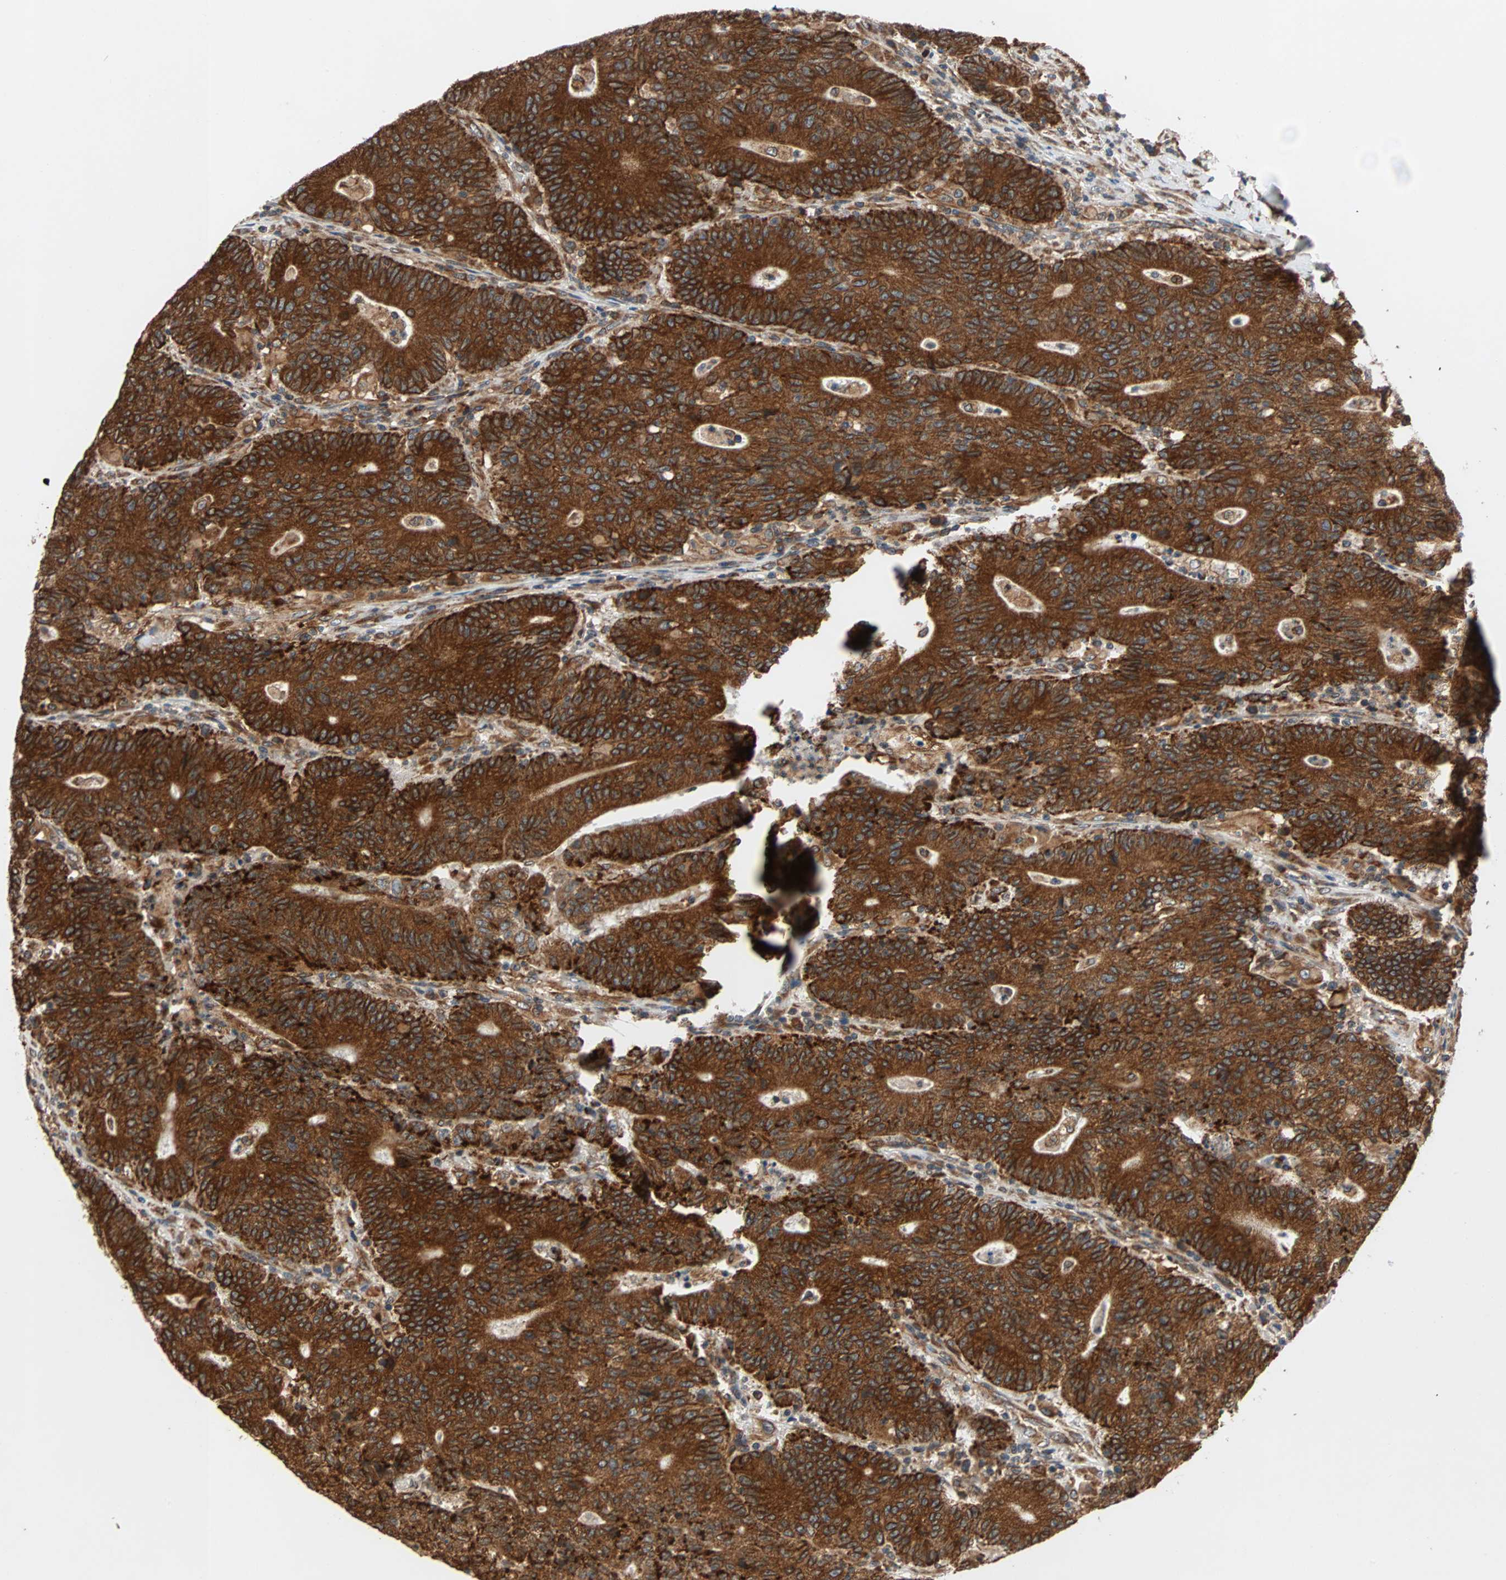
{"staining": {"intensity": "strong", "quantity": ">75%", "location": "cytoplasmic/membranous"}, "tissue": "colorectal cancer", "cell_type": "Tumor cells", "image_type": "cancer", "snomed": [{"axis": "morphology", "description": "Normal tissue, NOS"}, {"axis": "morphology", "description": "Adenocarcinoma, NOS"}, {"axis": "topography", "description": "Colon"}], "caption": "Protein expression analysis of colorectal adenocarcinoma exhibits strong cytoplasmic/membranous positivity in about >75% of tumor cells. (DAB (3,3'-diaminobenzidine) = brown stain, brightfield microscopy at high magnification).", "gene": "AUP1", "patient": {"sex": "female", "age": 75}}